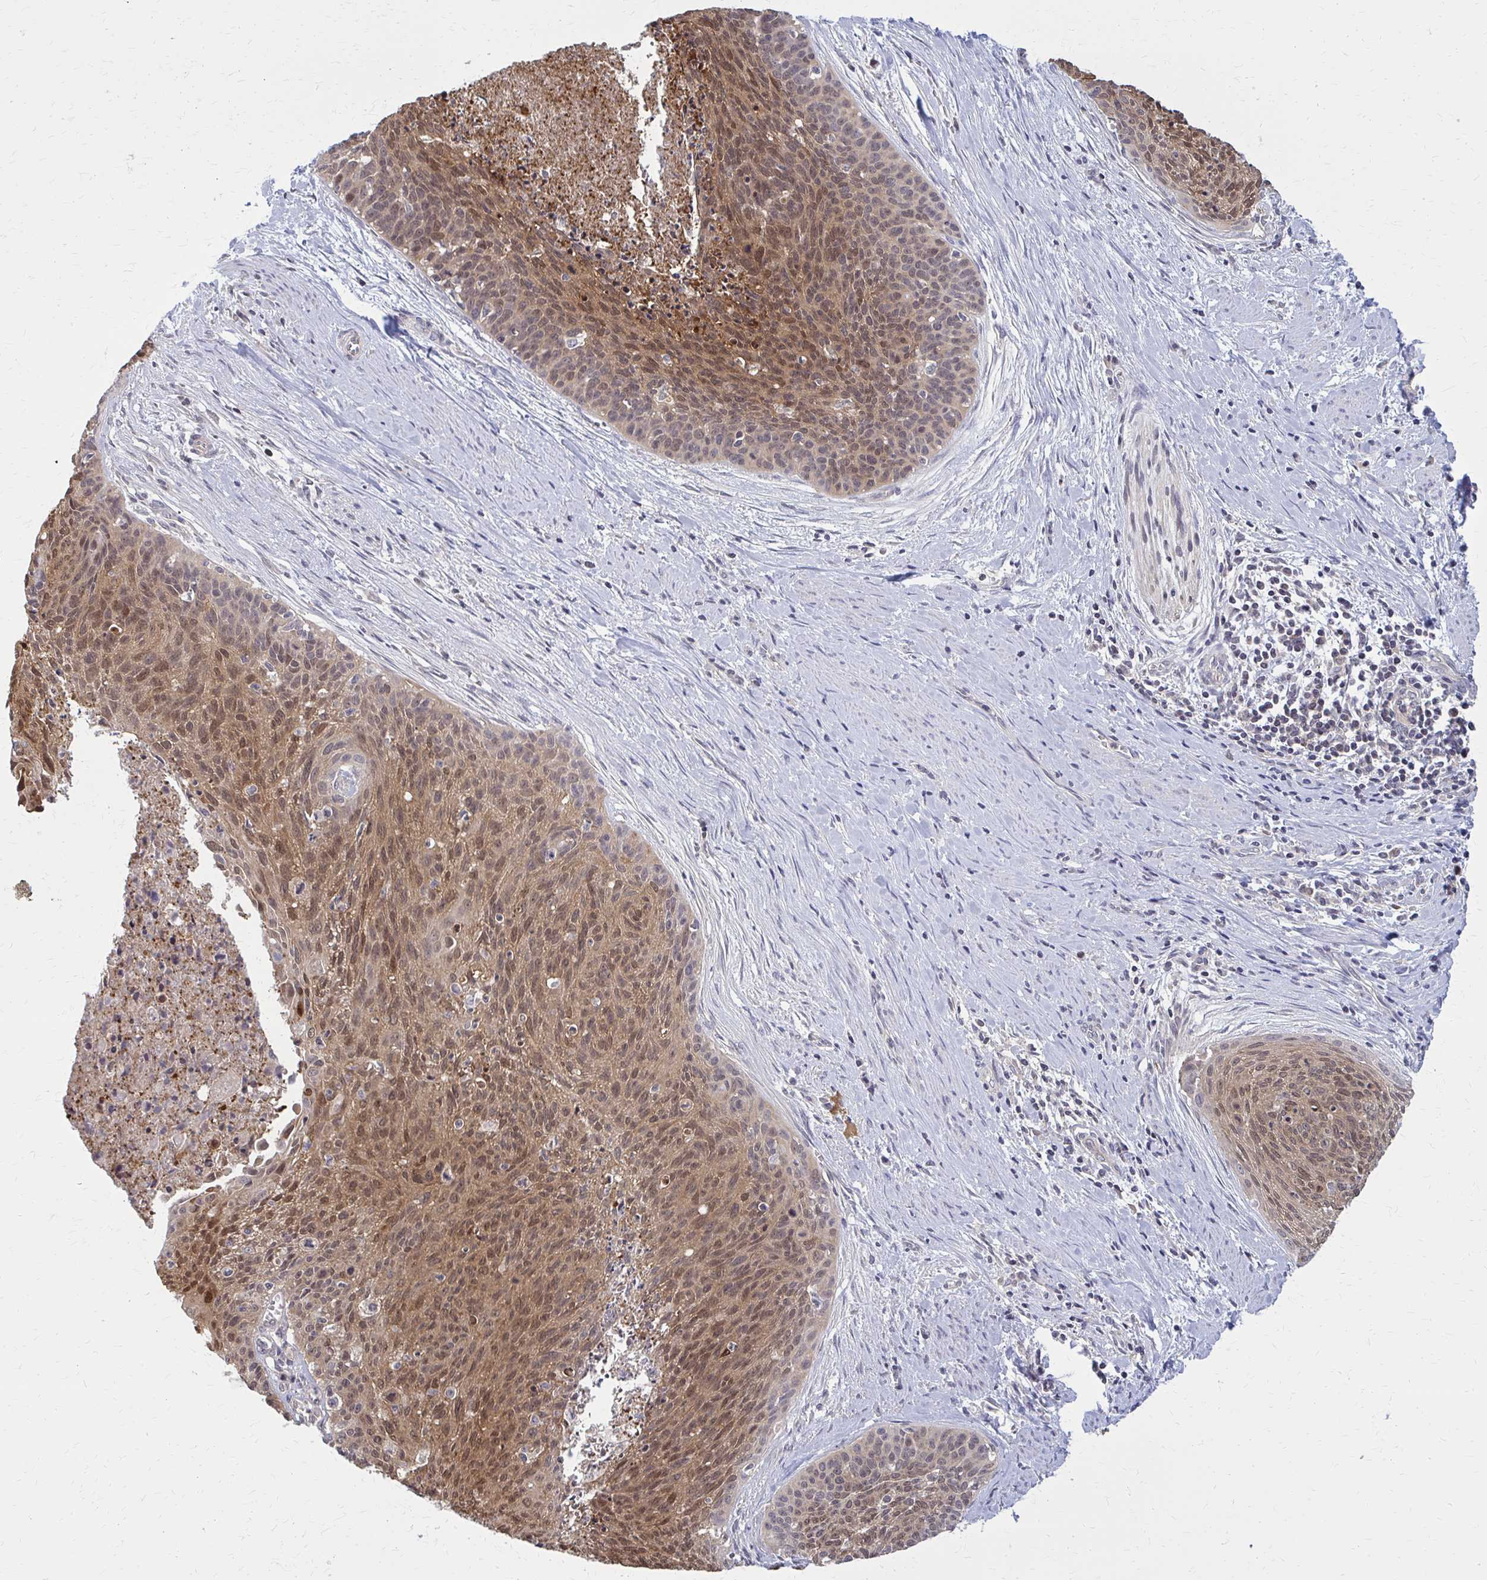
{"staining": {"intensity": "moderate", "quantity": ">75%", "location": "cytoplasmic/membranous,nuclear"}, "tissue": "cervical cancer", "cell_type": "Tumor cells", "image_type": "cancer", "snomed": [{"axis": "morphology", "description": "Squamous cell carcinoma, NOS"}, {"axis": "topography", "description": "Cervix"}], "caption": "Immunohistochemistry staining of cervical cancer (squamous cell carcinoma), which displays medium levels of moderate cytoplasmic/membranous and nuclear staining in approximately >75% of tumor cells indicating moderate cytoplasmic/membranous and nuclear protein staining. The staining was performed using DAB (brown) for protein detection and nuclei were counterstained in hematoxylin (blue).", "gene": "DBI", "patient": {"sex": "female", "age": 55}}